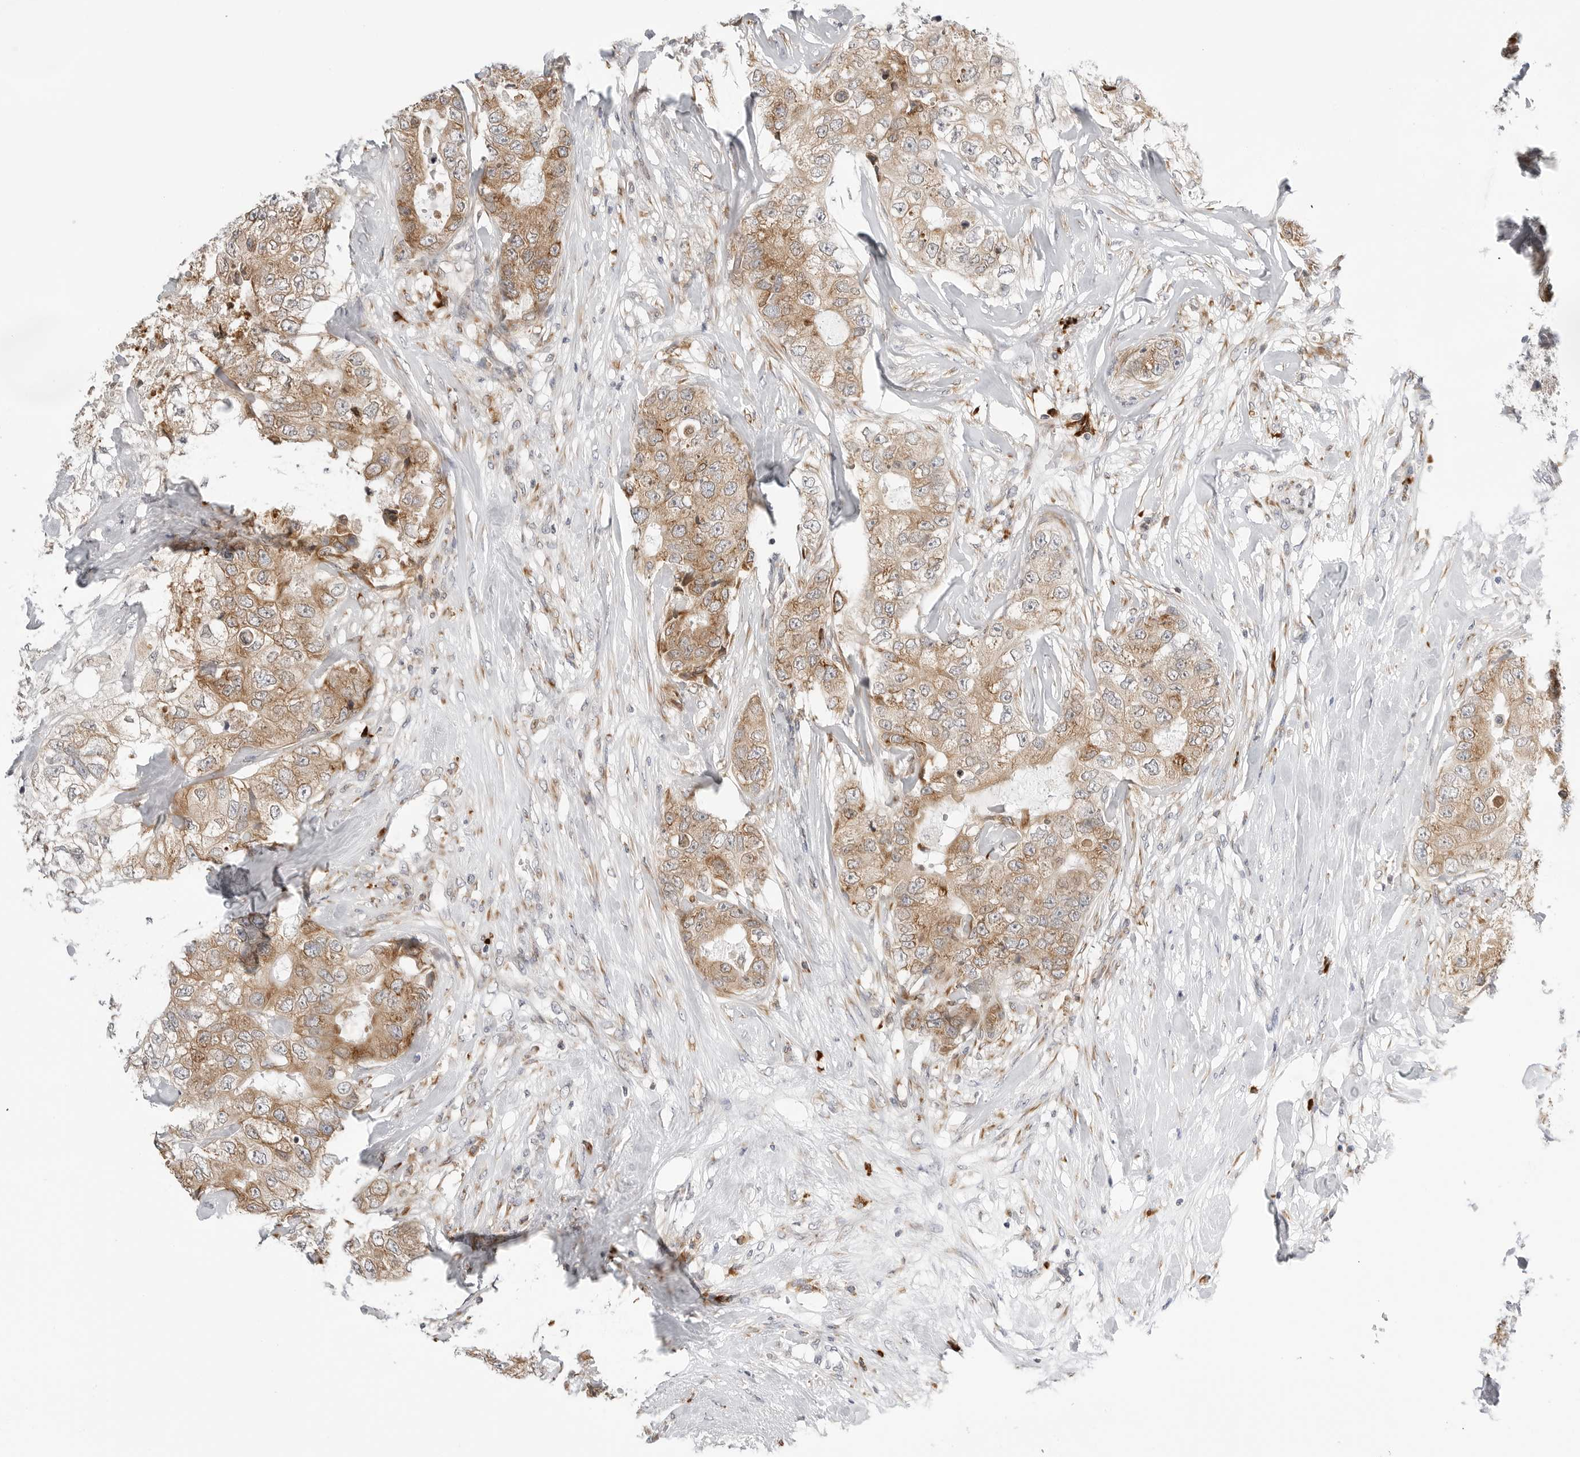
{"staining": {"intensity": "moderate", "quantity": ">75%", "location": "cytoplasmic/membranous"}, "tissue": "breast cancer", "cell_type": "Tumor cells", "image_type": "cancer", "snomed": [{"axis": "morphology", "description": "Duct carcinoma"}, {"axis": "topography", "description": "Breast"}], "caption": "Immunohistochemical staining of human infiltrating ductal carcinoma (breast) displays medium levels of moderate cytoplasmic/membranous positivity in approximately >75% of tumor cells.", "gene": "RPN1", "patient": {"sex": "female", "age": 62}}